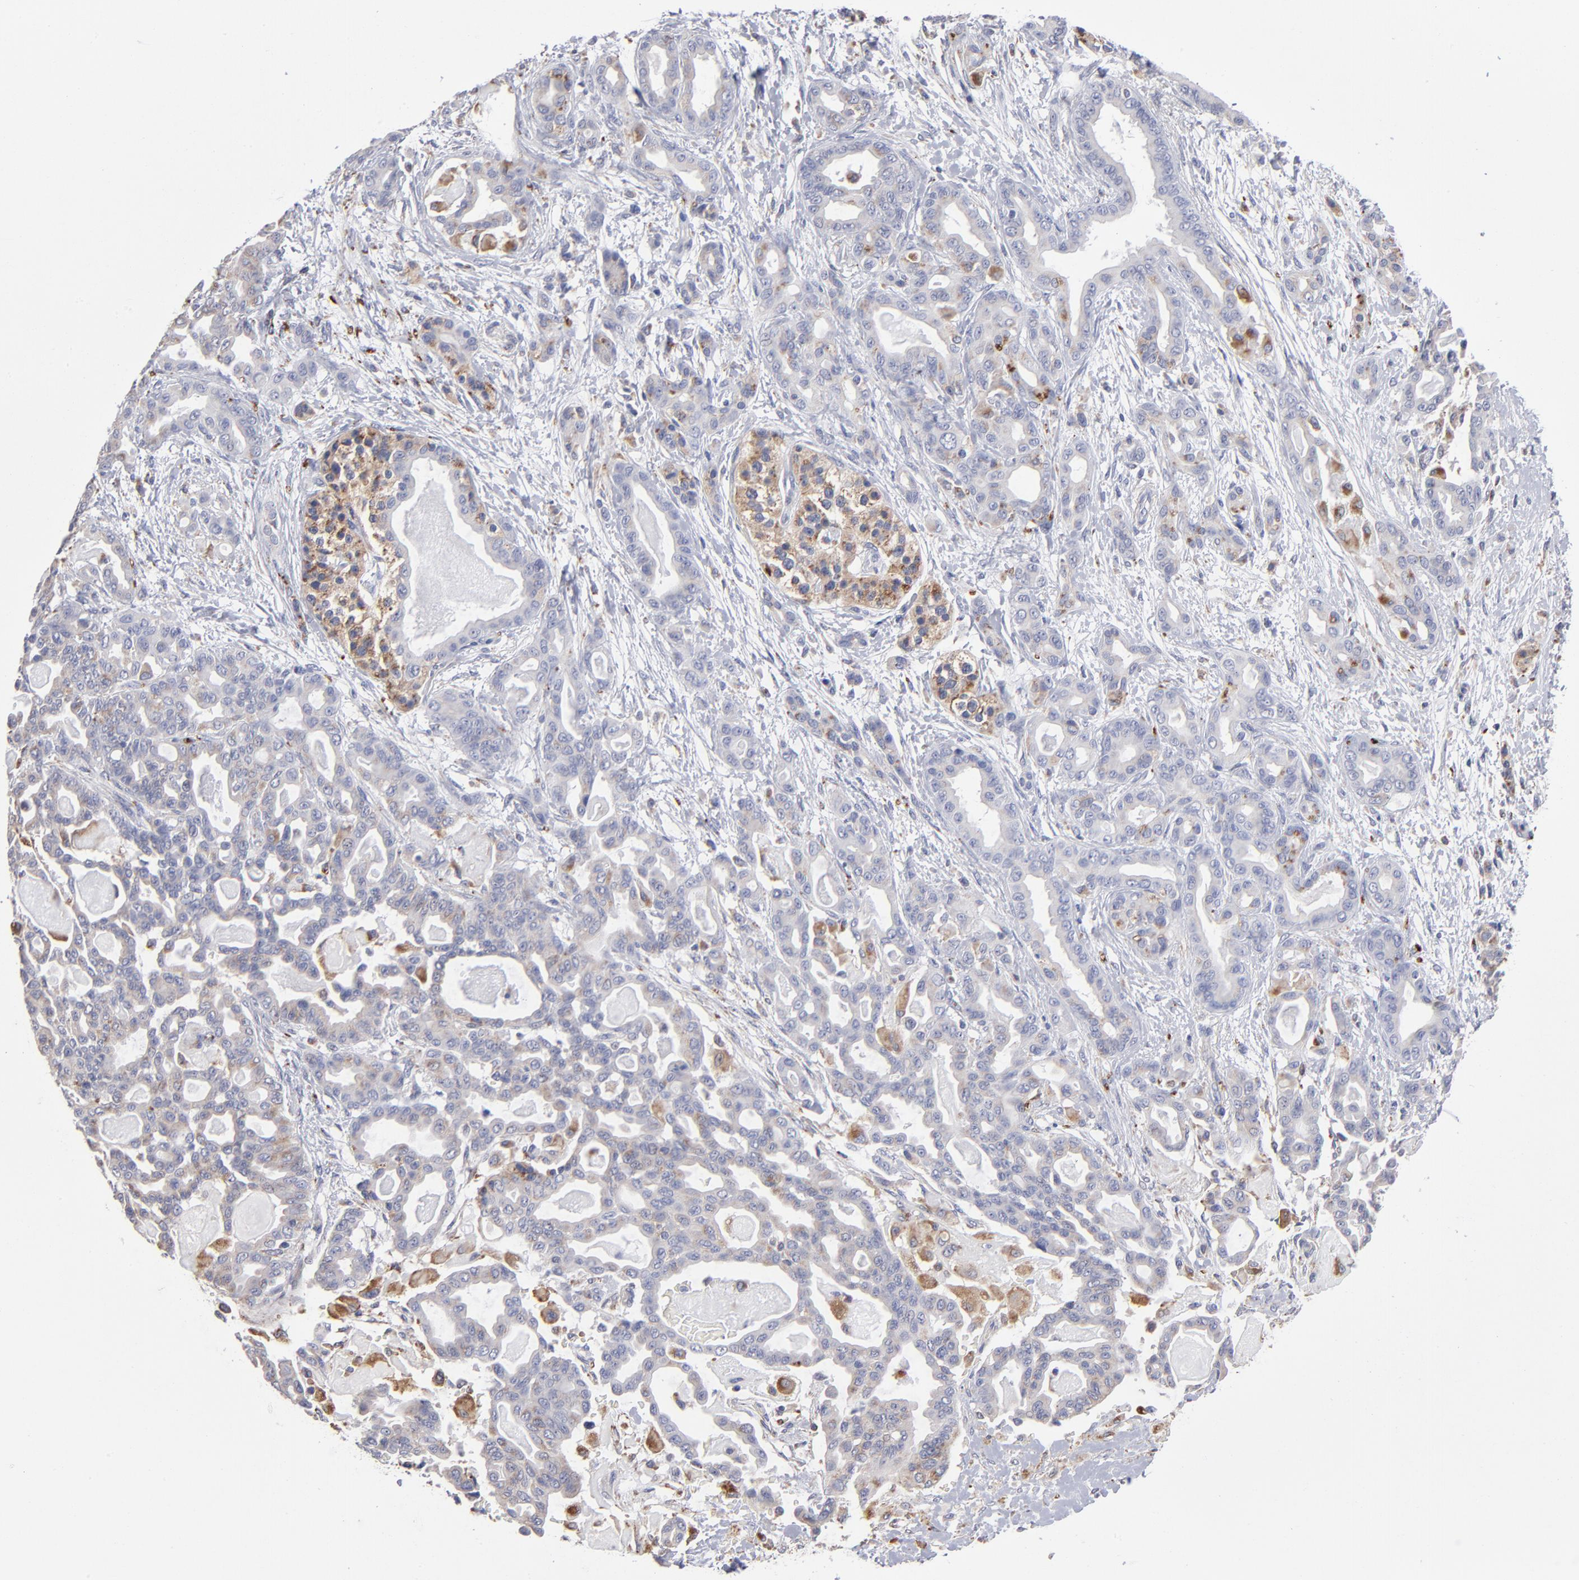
{"staining": {"intensity": "weak", "quantity": "<25%", "location": "cytoplasmic/membranous"}, "tissue": "pancreatic cancer", "cell_type": "Tumor cells", "image_type": "cancer", "snomed": [{"axis": "morphology", "description": "Adenocarcinoma, NOS"}, {"axis": "topography", "description": "Pancreas"}], "caption": "Tumor cells are negative for brown protein staining in pancreatic cancer.", "gene": "RRAGB", "patient": {"sex": "male", "age": 63}}